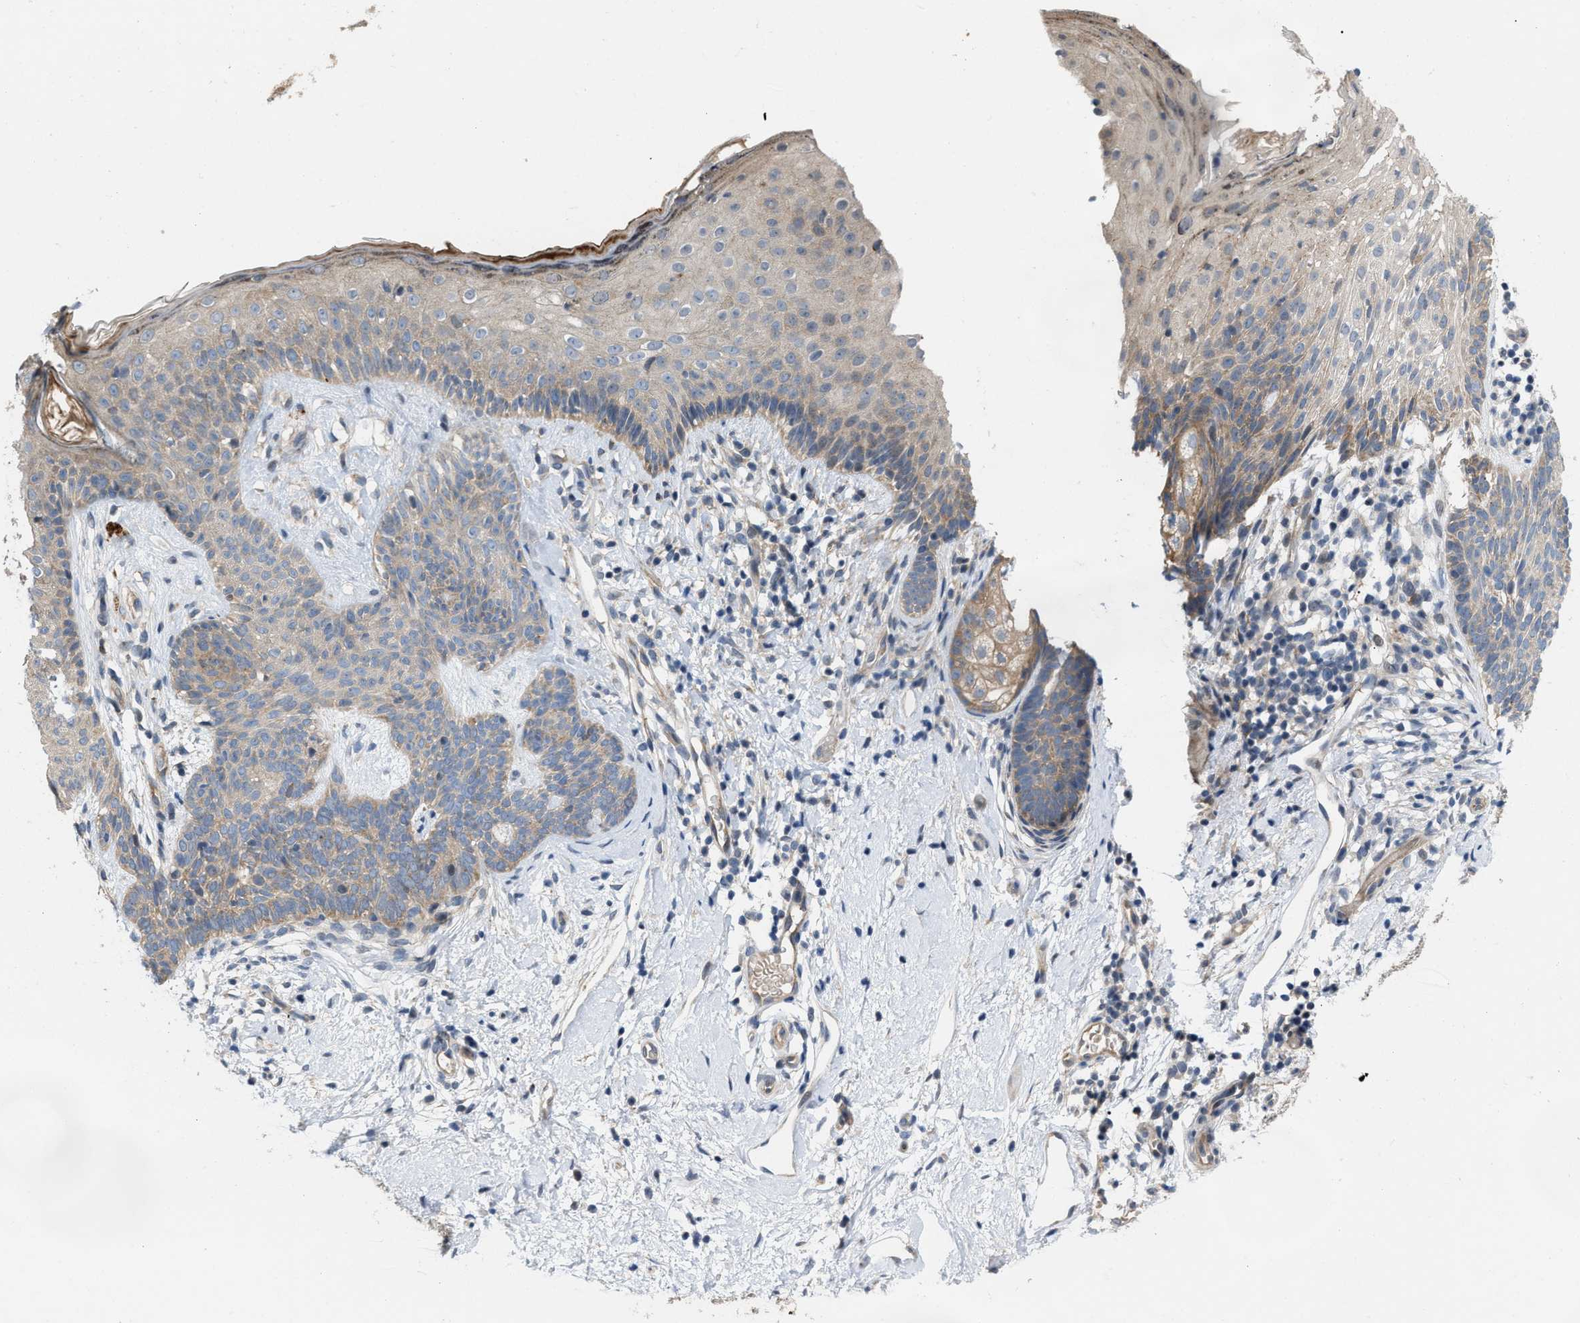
{"staining": {"intensity": "weak", "quantity": ">75%", "location": "cytoplasmic/membranous"}, "tissue": "skin cancer", "cell_type": "Tumor cells", "image_type": "cancer", "snomed": [{"axis": "morphology", "description": "Developmental malformation"}, {"axis": "morphology", "description": "Basal cell carcinoma"}, {"axis": "topography", "description": "Skin"}], "caption": "A brown stain highlights weak cytoplasmic/membranous expression of a protein in basal cell carcinoma (skin) tumor cells. (Brightfield microscopy of DAB IHC at high magnification).", "gene": "CSNK1A1", "patient": {"sex": "female", "age": 62}}